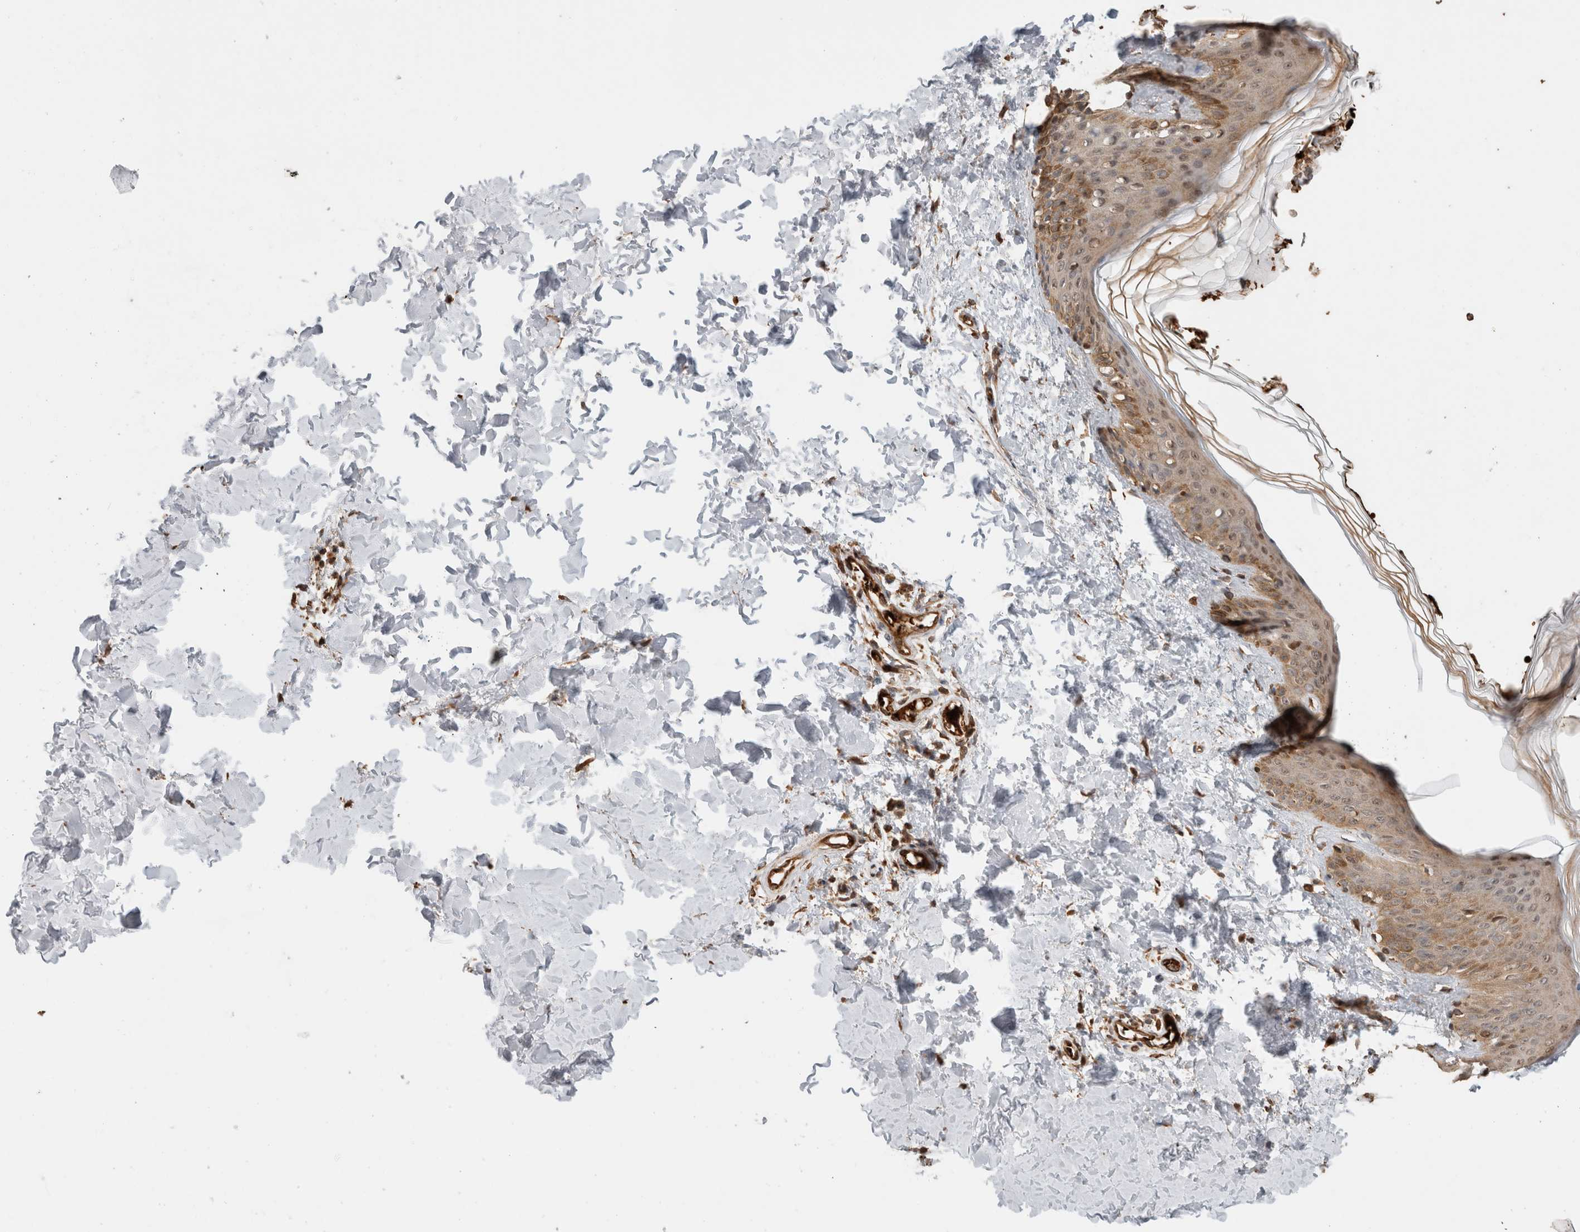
{"staining": {"intensity": "strong", "quantity": ">75%", "location": "cytoplasmic/membranous"}, "tissue": "skin", "cell_type": "Fibroblasts", "image_type": "normal", "snomed": [{"axis": "morphology", "description": "Normal tissue, NOS"}, {"axis": "morphology", "description": "Neoplasm, benign, NOS"}, {"axis": "topography", "description": "Skin"}, {"axis": "topography", "description": "Soft tissue"}], "caption": "There is high levels of strong cytoplasmic/membranous staining in fibroblasts of normal skin, as demonstrated by immunohistochemical staining (brown color).", "gene": "OTUD6B", "patient": {"sex": "male", "age": 26}}